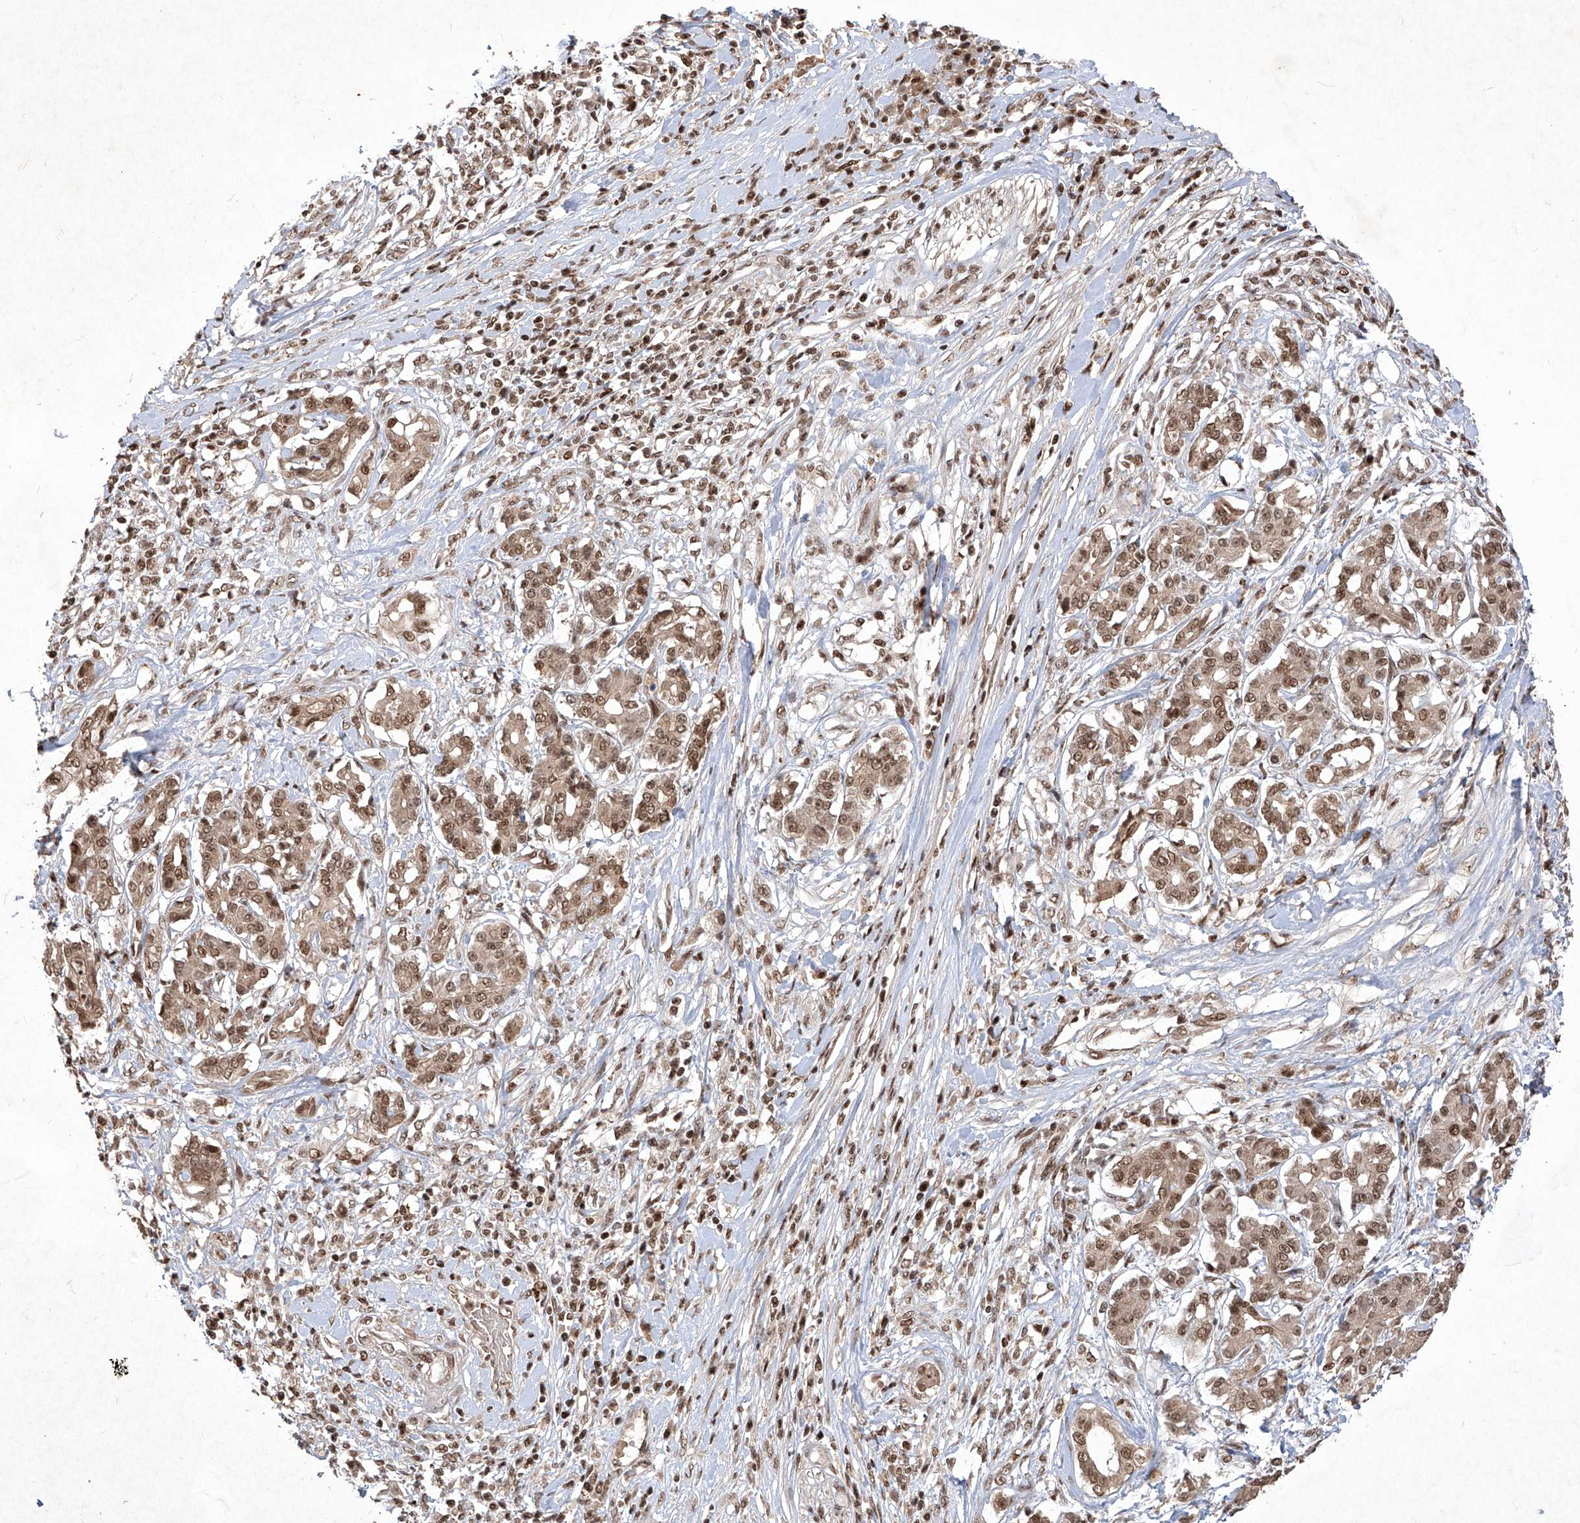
{"staining": {"intensity": "moderate", "quantity": ">75%", "location": "cytoplasmic/membranous,nuclear"}, "tissue": "pancreatic cancer", "cell_type": "Tumor cells", "image_type": "cancer", "snomed": [{"axis": "morphology", "description": "Adenocarcinoma, NOS"}, {"axis": "topography", "description": "Pancreas"}], "caption": "An IHC image of tumor tissue is shown. Protein staining in brown shows moderate cytoplasmic/membranous and nuclear positivity in pancreatic cancer (adenocarcinoma) within tumor cells.", "gene": "IRF2", "patient": {"sex": "female", "age": 56}}